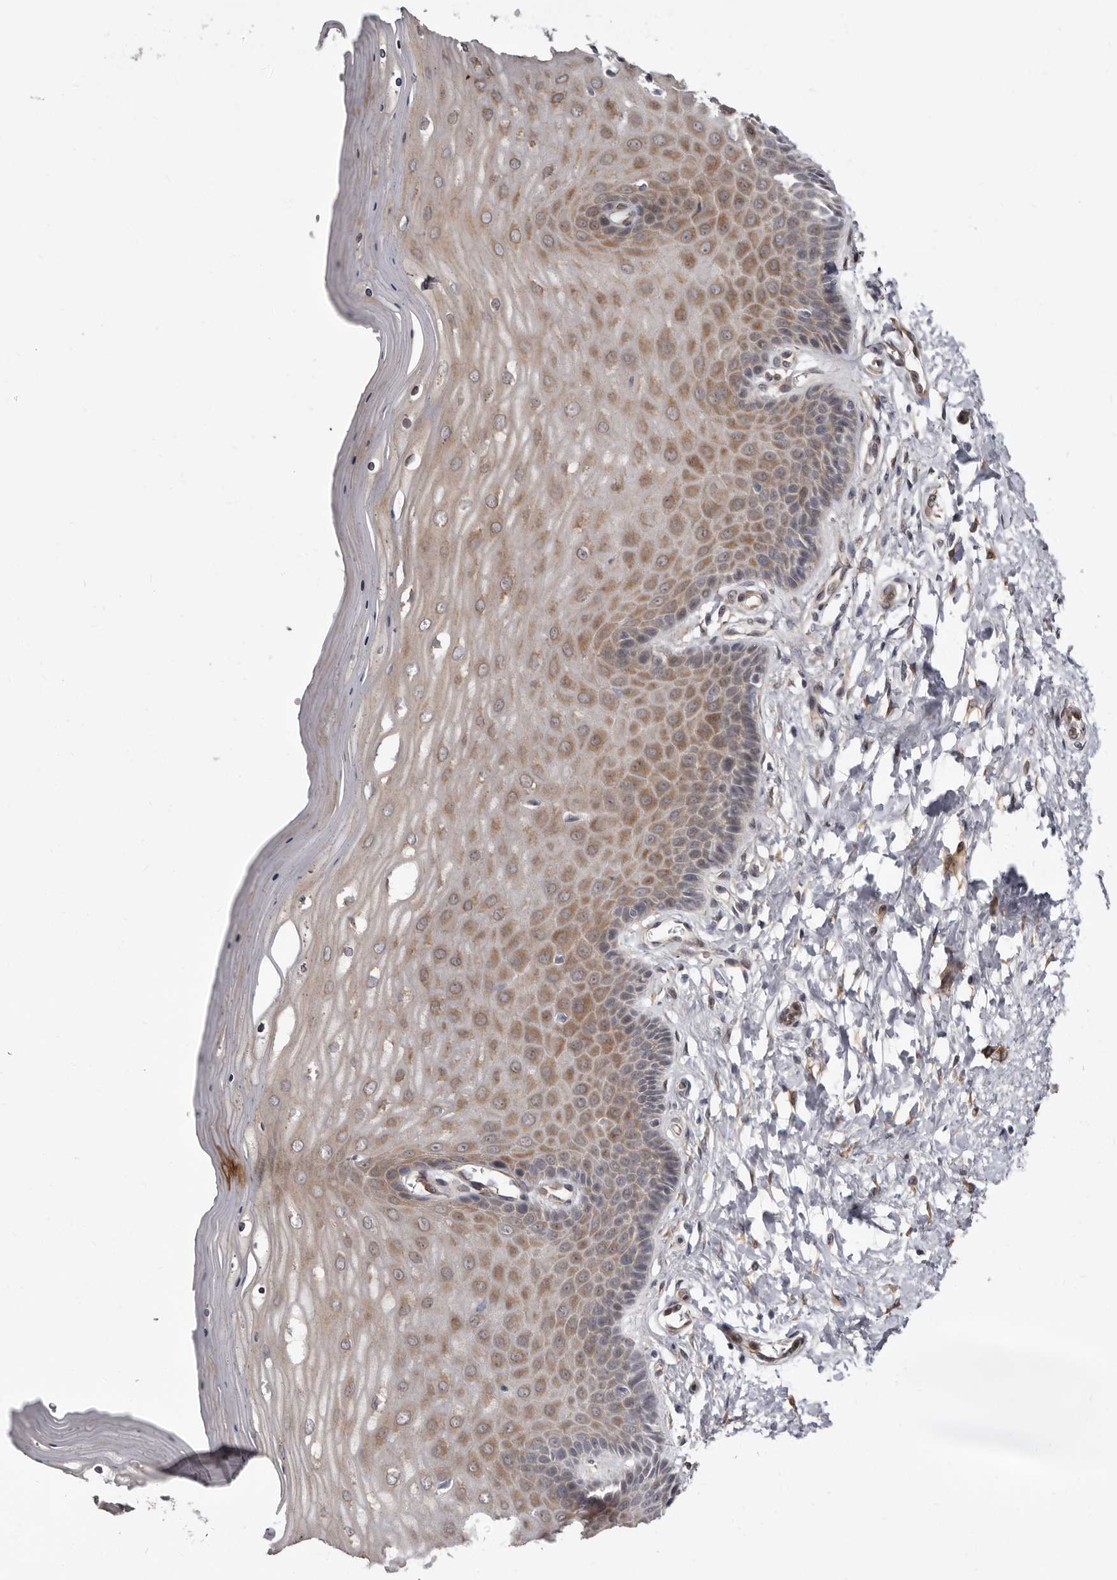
{"staining": {"intensity": "moderate", "quantity": "25%-75%", "location": "cytoplasmic/membranous"}, "tissue": "cervix", "cell_type": "Glandular cells", "image_type": "normal", "snomed": [{"axis": "morphology", "description": "Normal tissue, NOS"}, {"axis": "topography", "description": "Cervix"}], "caption": "Cervix stained with DAB IHC displays medium levels of moderate cytoplasmic/membranous expression in approximately 25%-75% of glandular cells. Using DAB (3,3'-diaminobenzidine) (brown) and hematoxylin (blue) stains, captured at high magnification using brightfield microscopy.", "gene": "SBDS", "patient": {"sex": "female", "age": 55}}